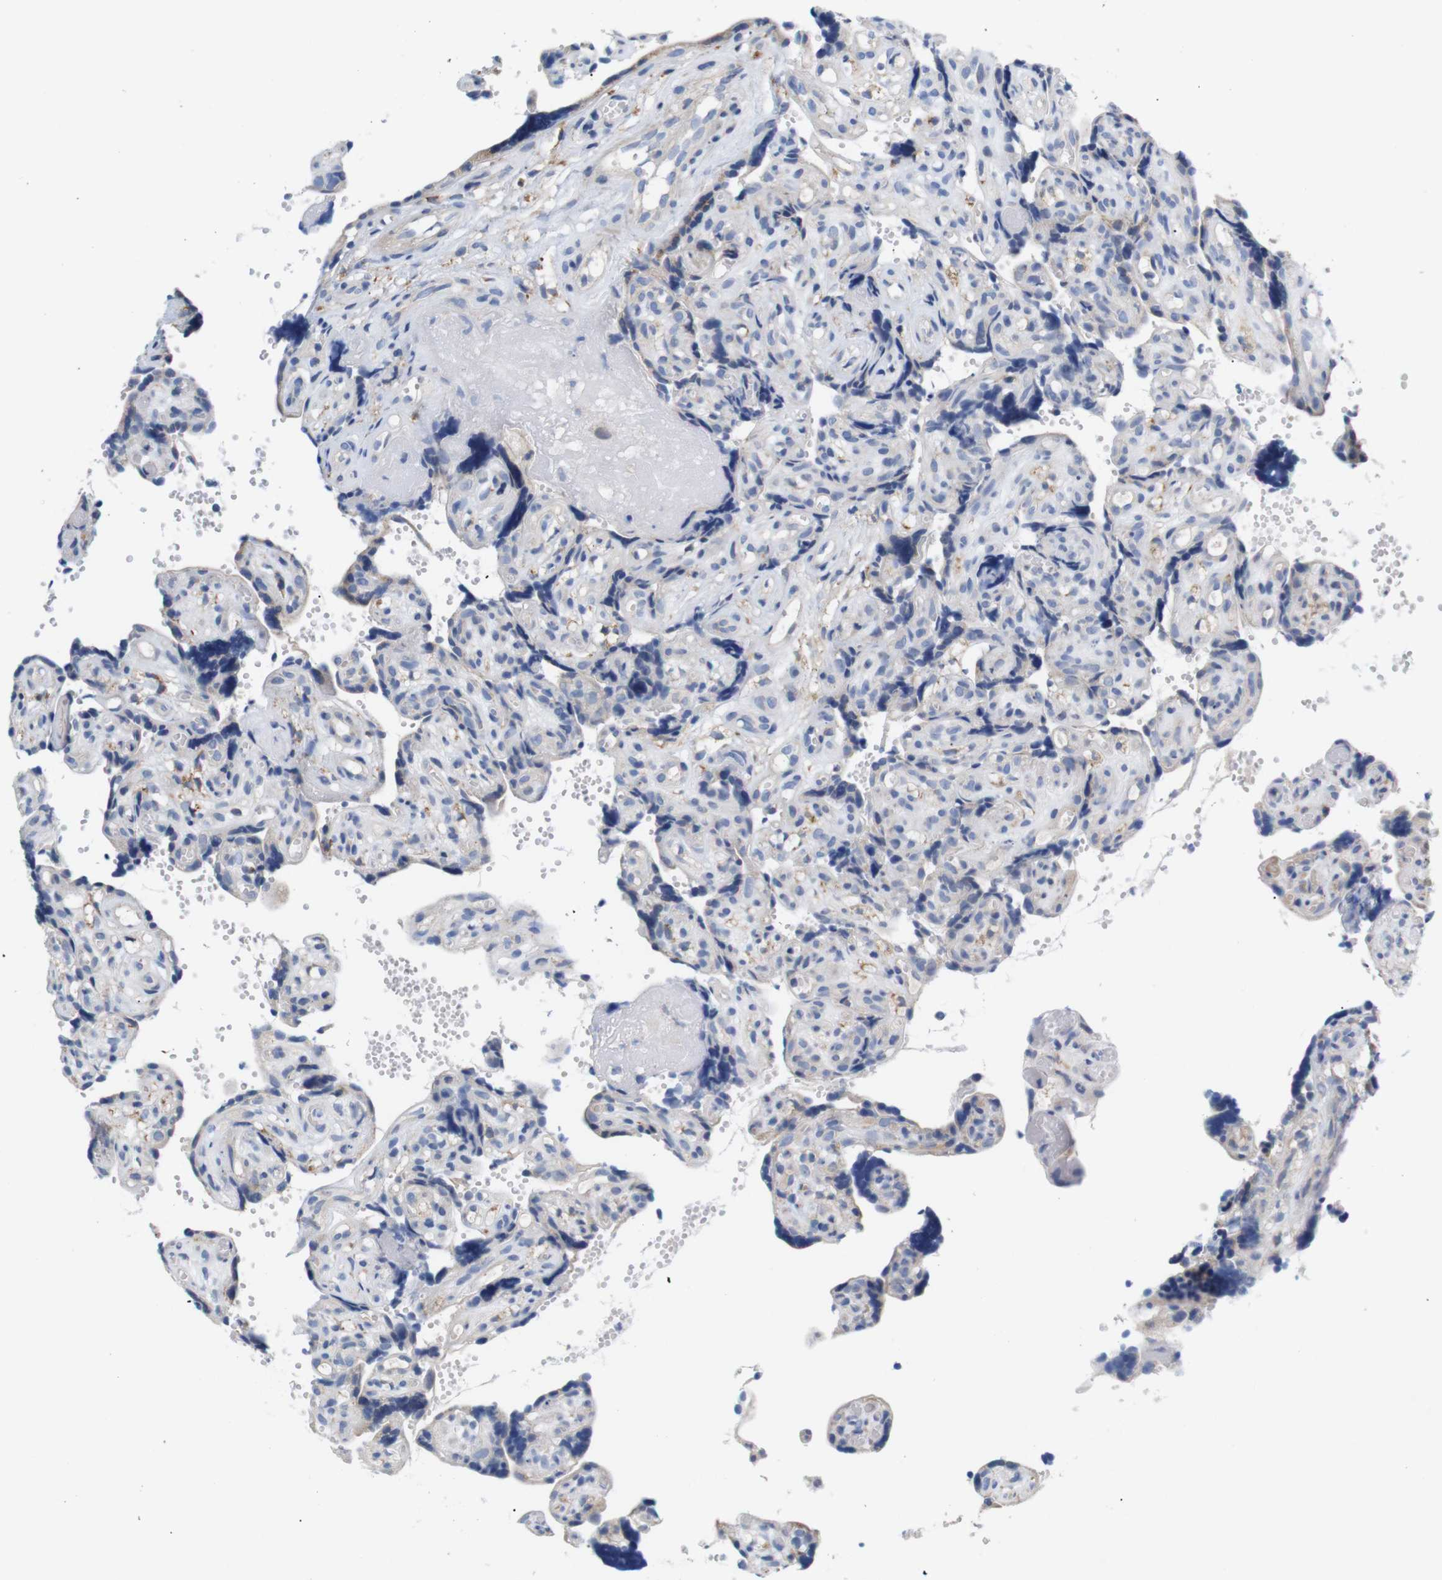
{"staining": {"intensity": "weak", "quantity": "25%-75%", "location": "cytoplasmic/membranous"}, "tissue": "placenta", "cell_type": "Trophoblastic cells", "image_type": "normal", "snomed": [{"axis": "morphology", "description": "Normal tissue, NOS"}, {"axis": "topography", "description": "Placenta"}], "caption": "Trophoblastic cells show weak cytoplasmic/membranous positivity in about 25%-75% of cells in normal placenta.", "gene": "LRRC55", "patient": {"sex": "female", "age": 30}}